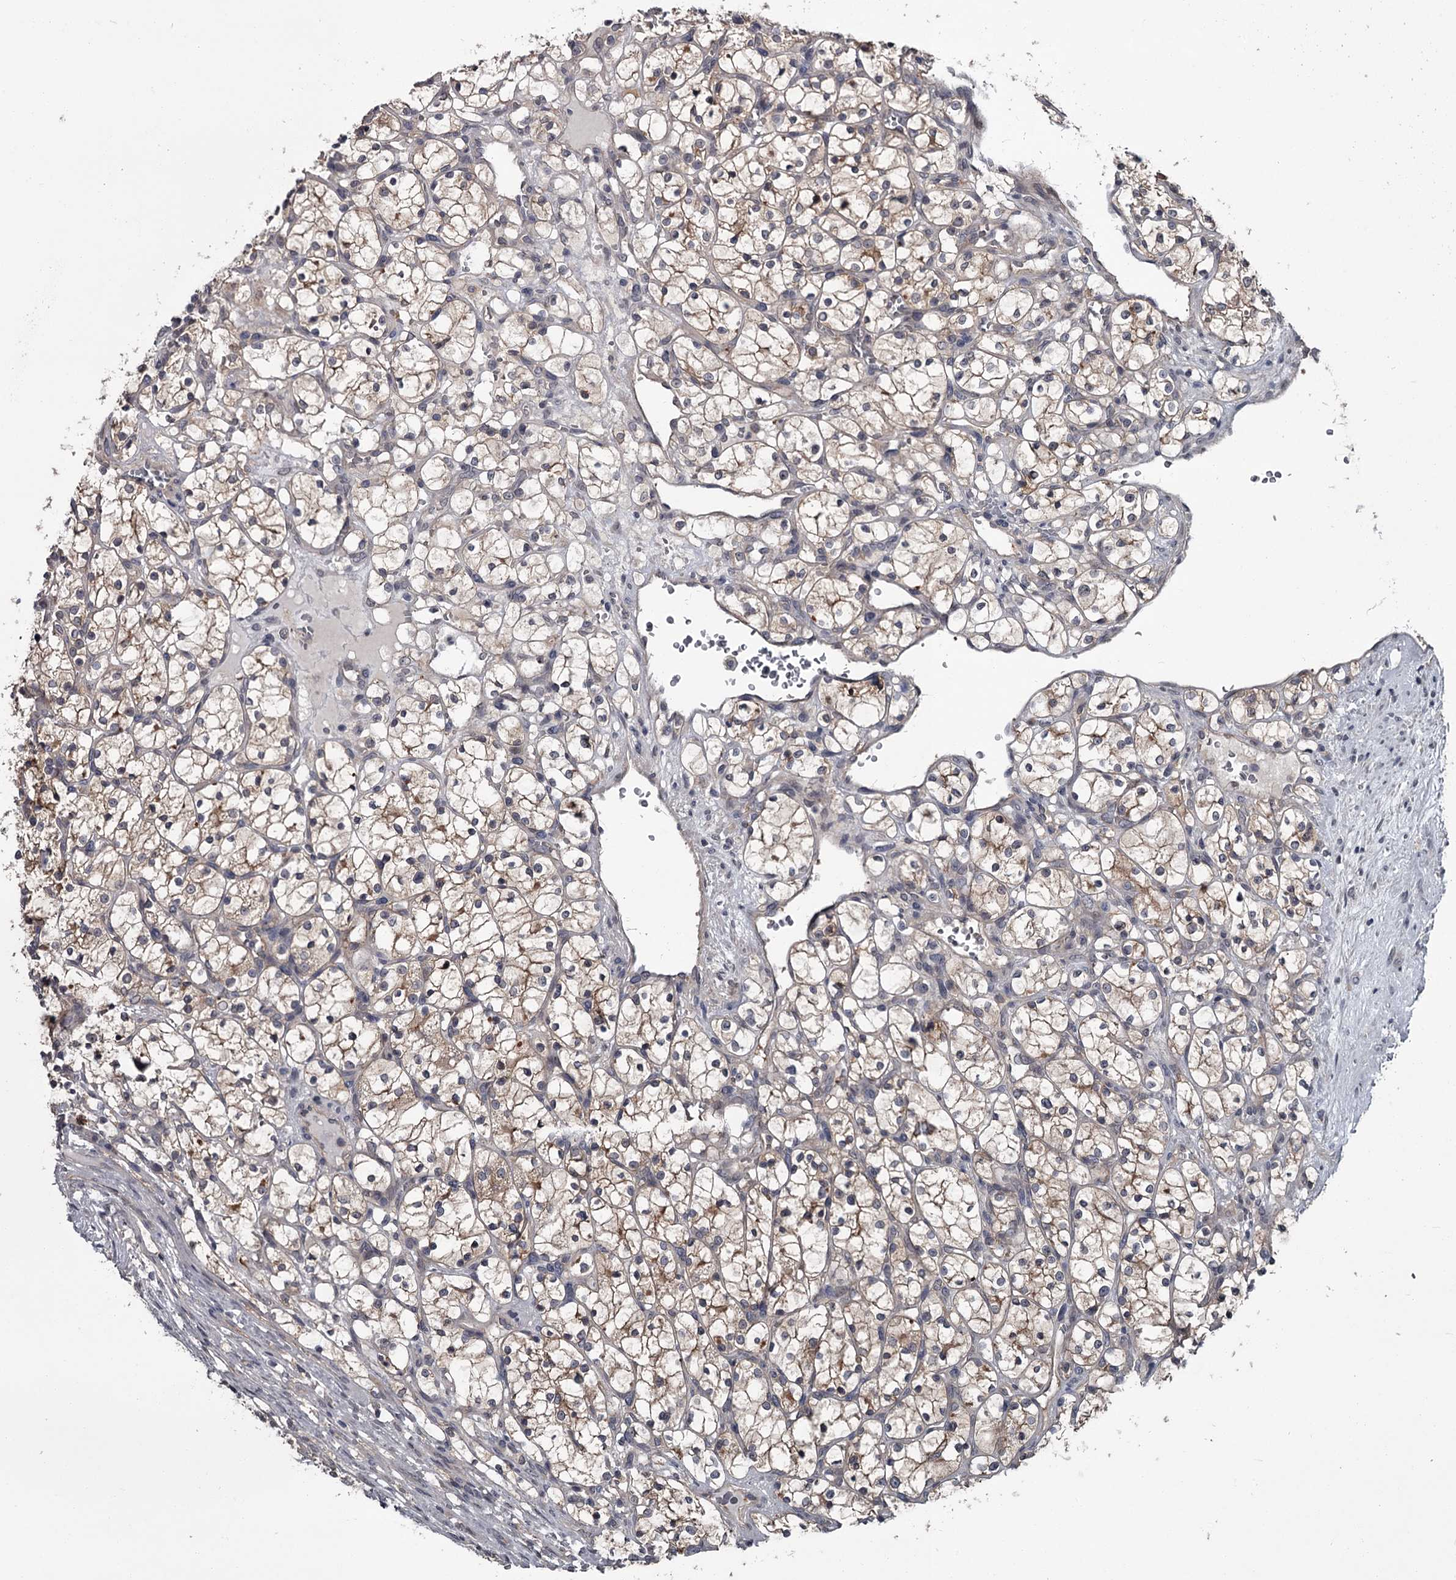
{"staining": {"intensity": "weak", "quantity": "25%-75%", "location": "cytoplasmic/membranous"}, "tissue": "renal cancer", "cell_type": "Tumor cells", "image_type": "cancer", "snomed": [{"axis": "morphology", "description": "Adenocarcinoma, NOS"}, {"axis": "topography", "description": "Kidney"}], "caption": "IHC photomicrograph of human adenocarcinoma (renal) stained for a protein (brown), which reveals low levels of weak cytoplasmic/membranous positivity in about 25%-75% of tumor cells.", "gene": "DAO", "patient": {"sex": "female", "age": 69}}